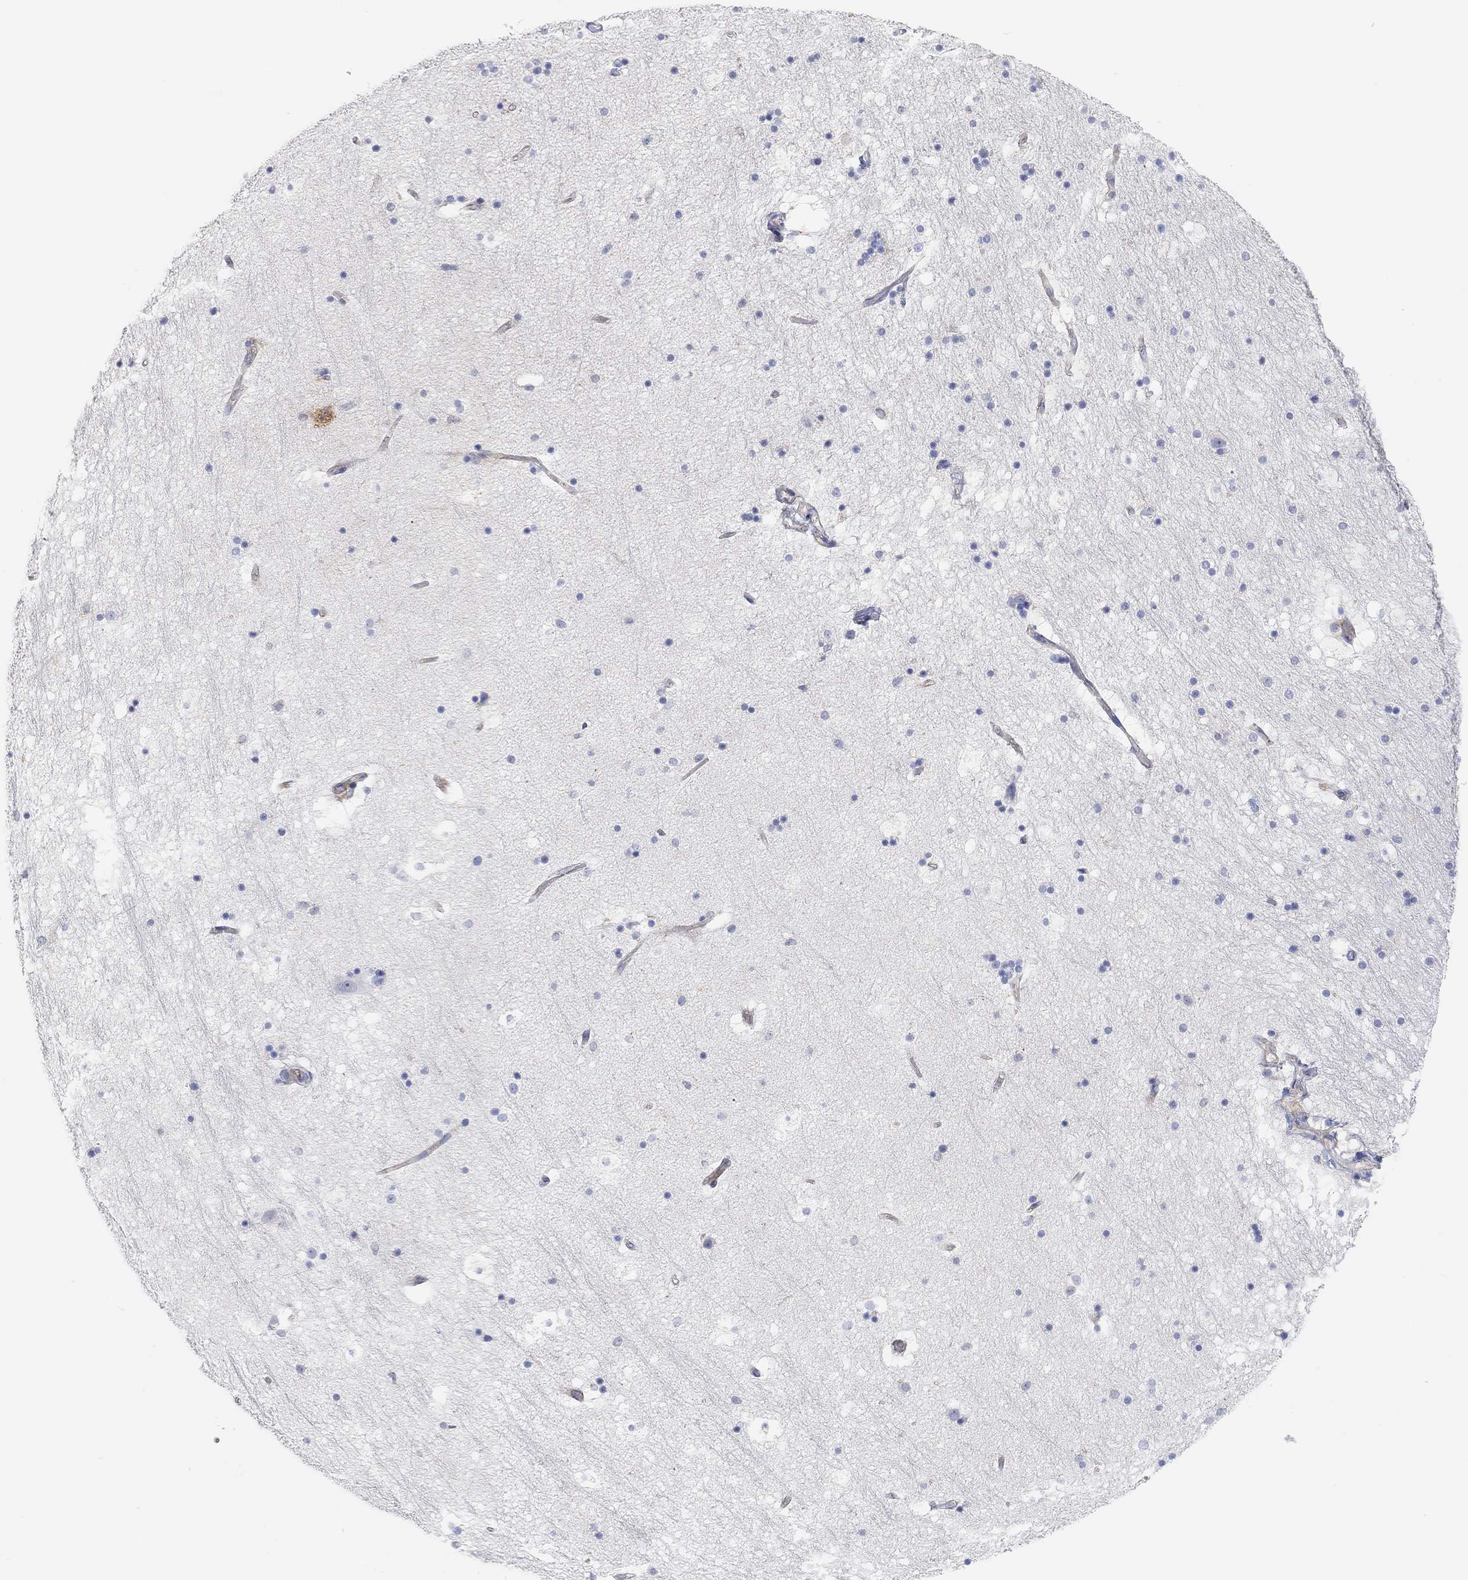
{"staining": {"intensity": "negative", "quantity": "none", "location": "none"}, "tissue": "hippocampus", "cell_type": "Glial cells", "image_type": "normal", "snomed": [{"axis": "morphology", "description": "Normal tissue, NOS"}, {"axis": "topography", "description": "Hippocampus"}], "caption": "The histopathology image shows no staining of glial cells in unremarkable hippocampus.", "gene": "RGS1", "patient": {"sex": "male", "age": 51}}